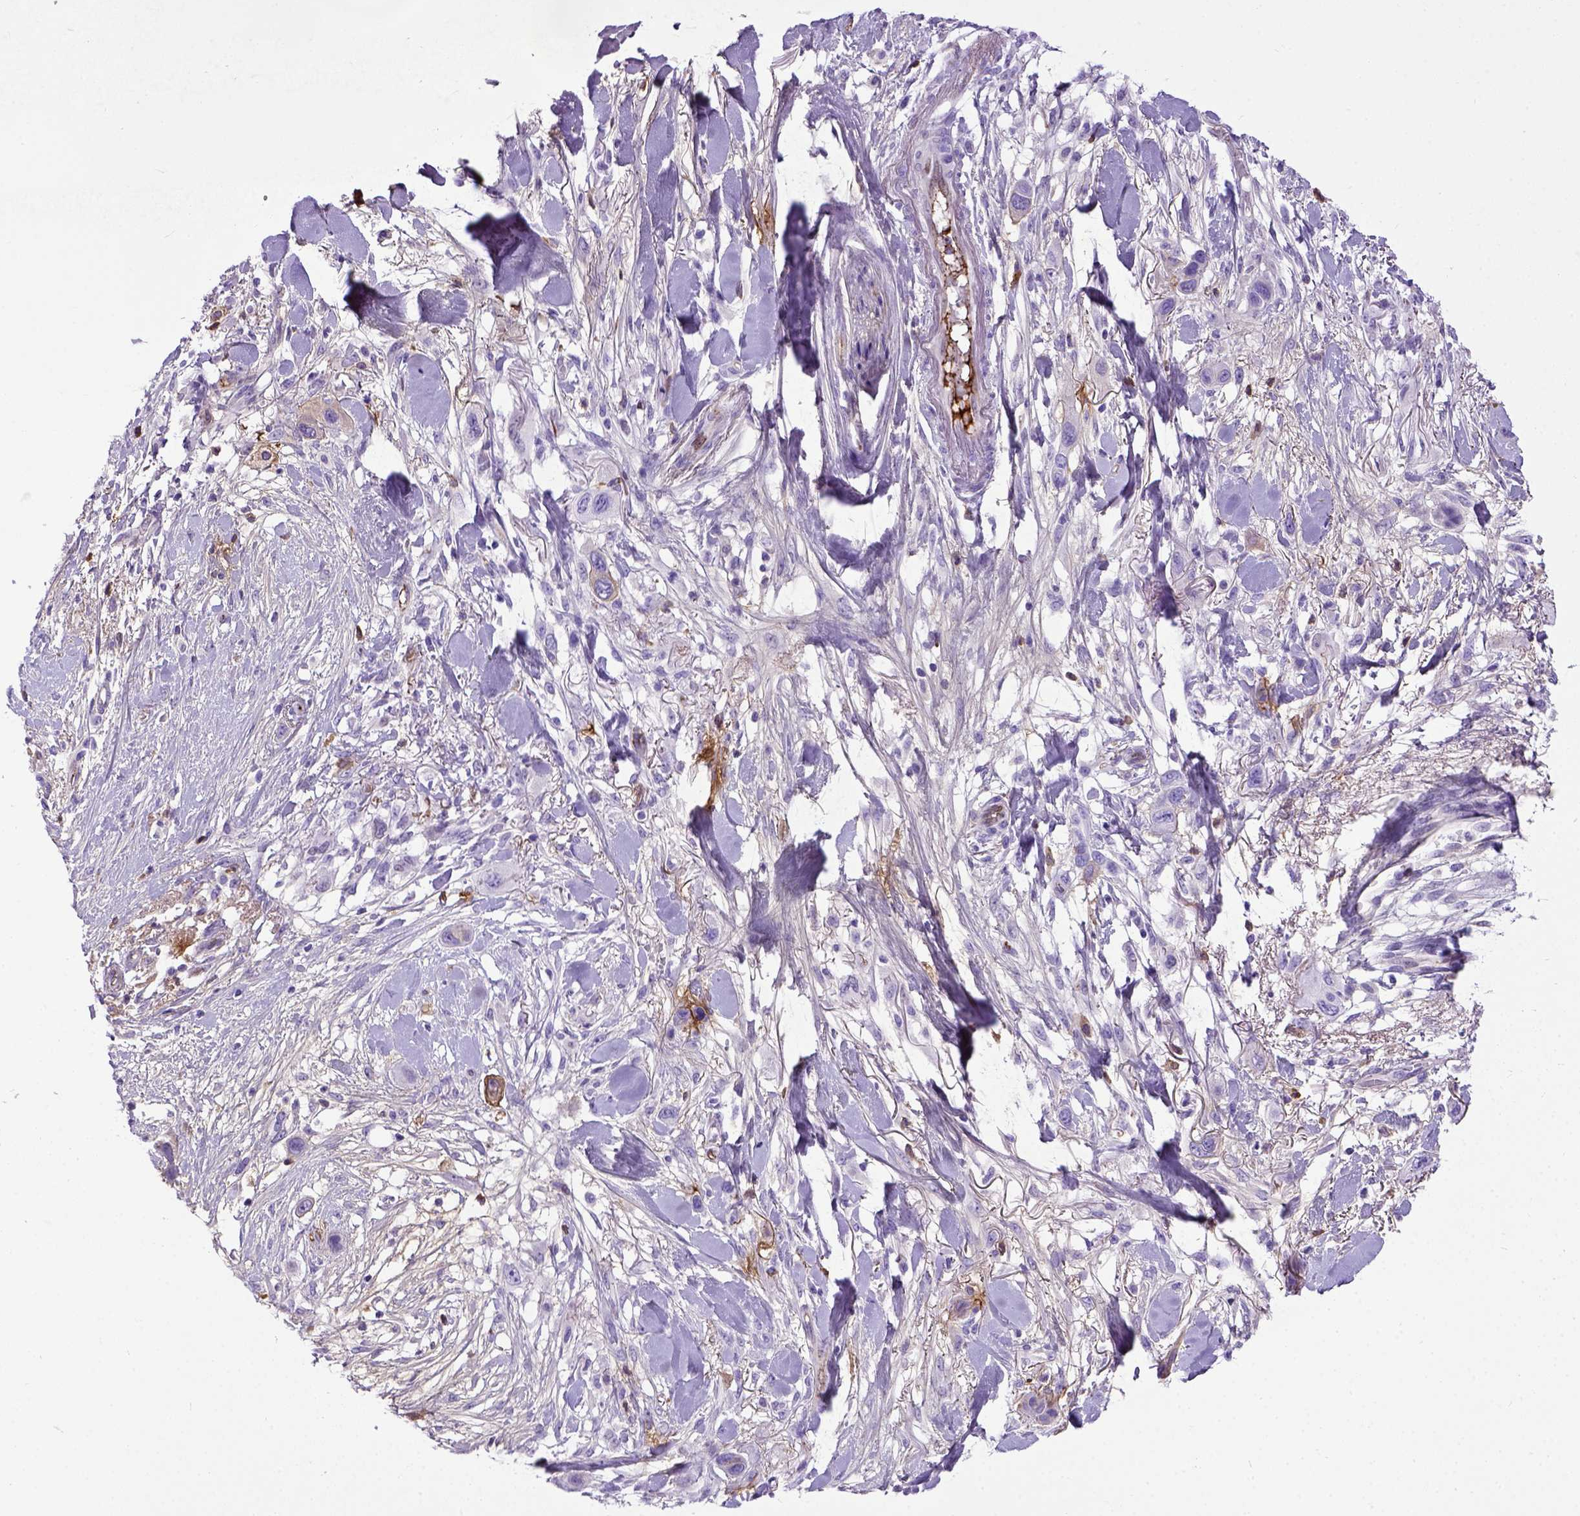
{"staining": {"intensity": "negative", "quantity": "none", "location": "none"}, "tissue": "skin cancer", "cell_type": "Tumor cells", "image_type": "cancer", "snomed": [{"axis": "morphology", "description": "Squamous cell carcinoma, NOS"}, {"axis": "topography", "description": "Skin"}], "caption": "Protein analysis of squamous cell carcinoma (skin) shows no significant expression in tumor cells.", "gene": "ADAMTS8", "patient": {"sex": "male", "age": 79}}